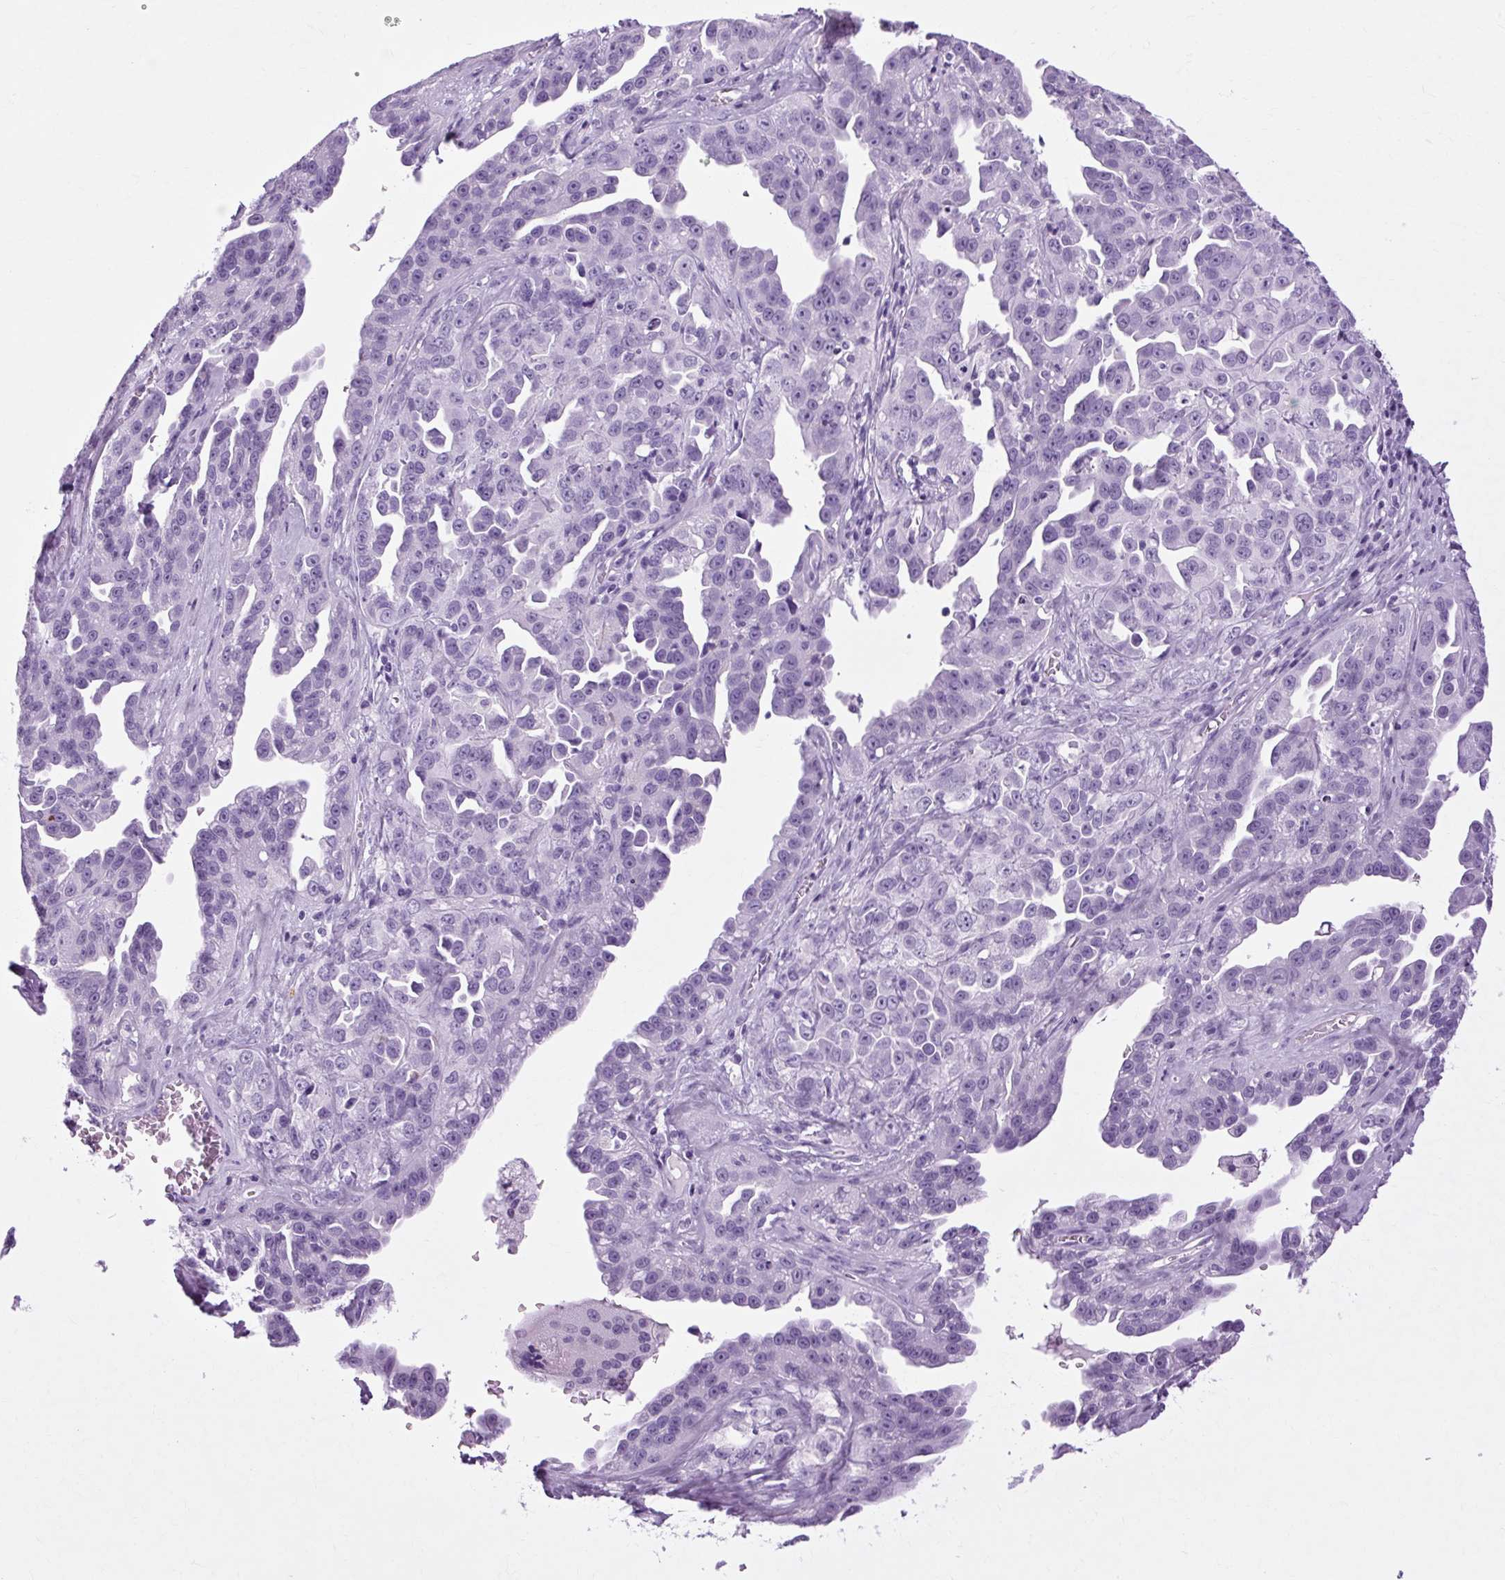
{"staining": {"intensity": "negative", "quantity": "none", "location": "none"}, "tissue": "ovarian cancer", "cell_type": "Tumor cells", "image_type": "cancer", "snomed": [{"axis": "morphology", "description": "Cystadenocarcinoma, serous, NOS"}, {"axis": "topography", "description": "Ovary"}], "caption": "A high-resolution photomicrograph shows immunohistochemistry (IHC) staining of ovarian cancer (serous cystadenocarcinoma), which shows no significant positivity in tumor cells. Nuclei are stained in blue.", "gene": "OOEP", "patient": {"sex": "female", "age": 75}}